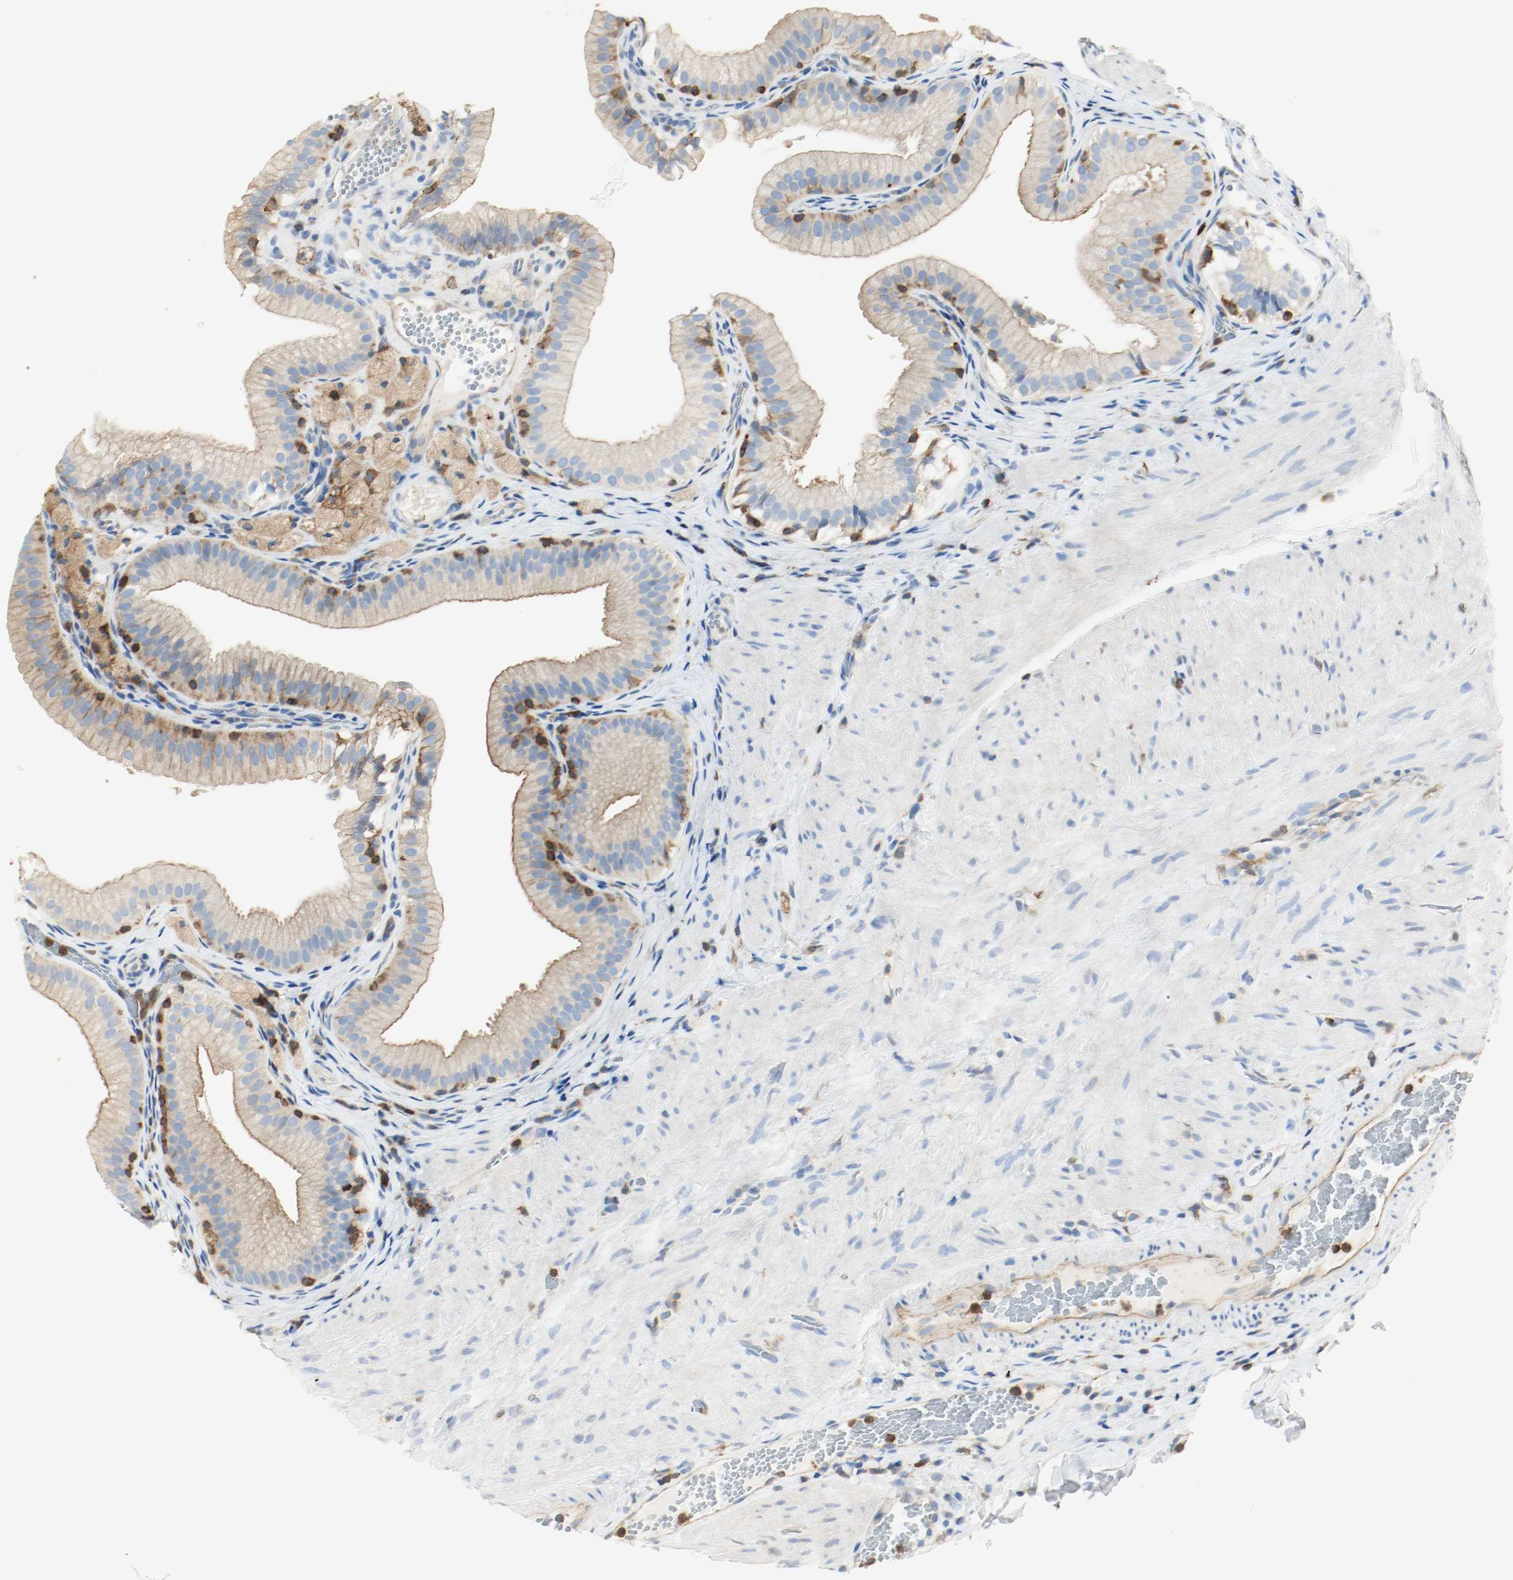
{"staining": {"intensity": "weak", "quantity": "25%-75%", "location": "cytoplasmic/membranous"}, "tissue": "gallbladder", "cell_type": "Glandular cells", "image_type": "normal", "snomed": [{"axis": "morphology", "description": "Normal tissue, NOS"}, {"axis": "topography", "description": "Gallbladder"}], "caption": "Approximately 25%-75% of glandular cells in normal gallbladder demonstrate weak cytoplasmic/membranous protein expression as visualized by brown immunohistochemical staining.", "gene": "ARPC1B", "patient": {"sex": "female", "age": 24}}